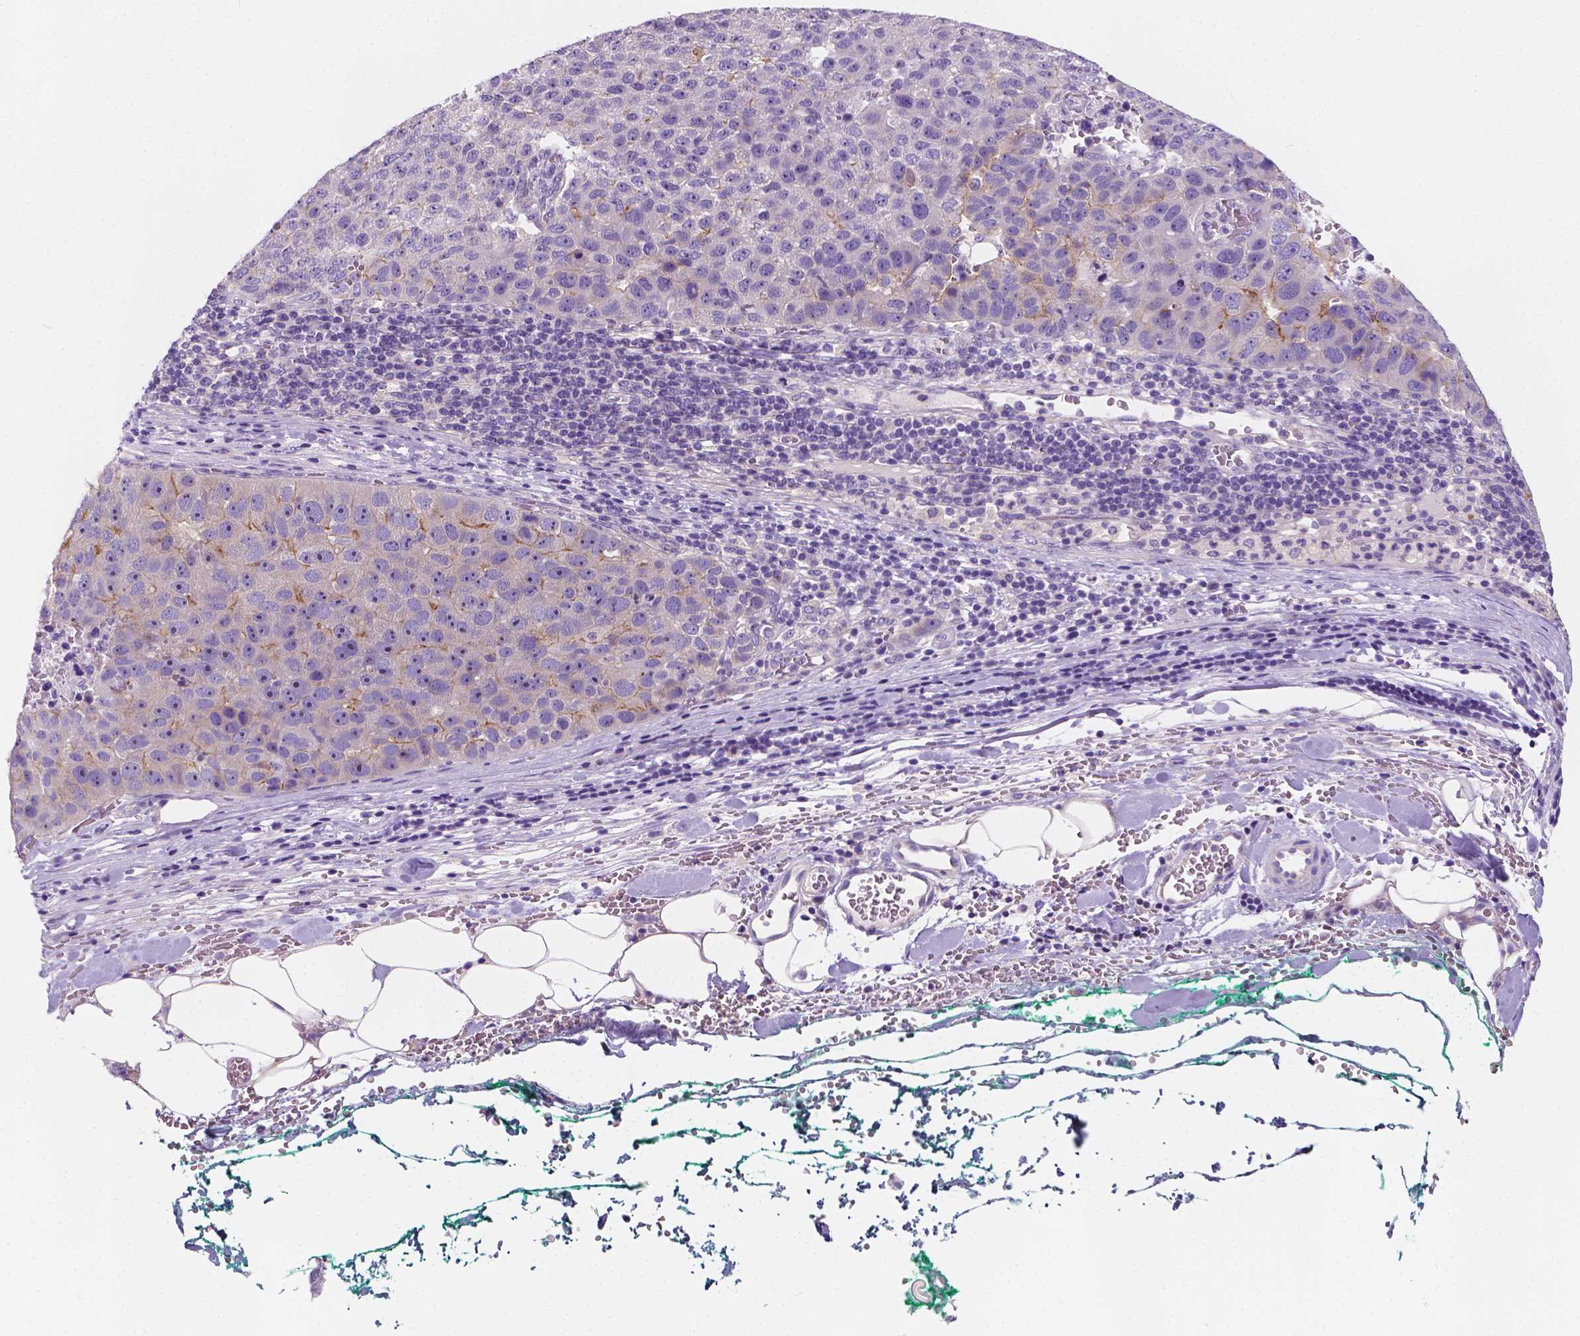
{"staining": {"intensity": "negative", "quantity": "none", "location": "none"}, "tissue": "pancreatic cancer", "cell_type": "Tumor cells", "image_type": "cancer", "snomed": [{"axis": "morphology", "description": "Adenocarcinoma, NOS"}, {"axis": "topography", "description": "Pancreas"}], "caption": "Immunohistochemistry histopathology image of human pancreatic cancer stained for a protein (brown), which exhibits no staining in tumor cells. The staining is performed using DAB brown chromogen with nuclei counter-stained in using hematoxylin.", "gene": "SIRT2", "patient": {"sex": "female", "age": 61}}